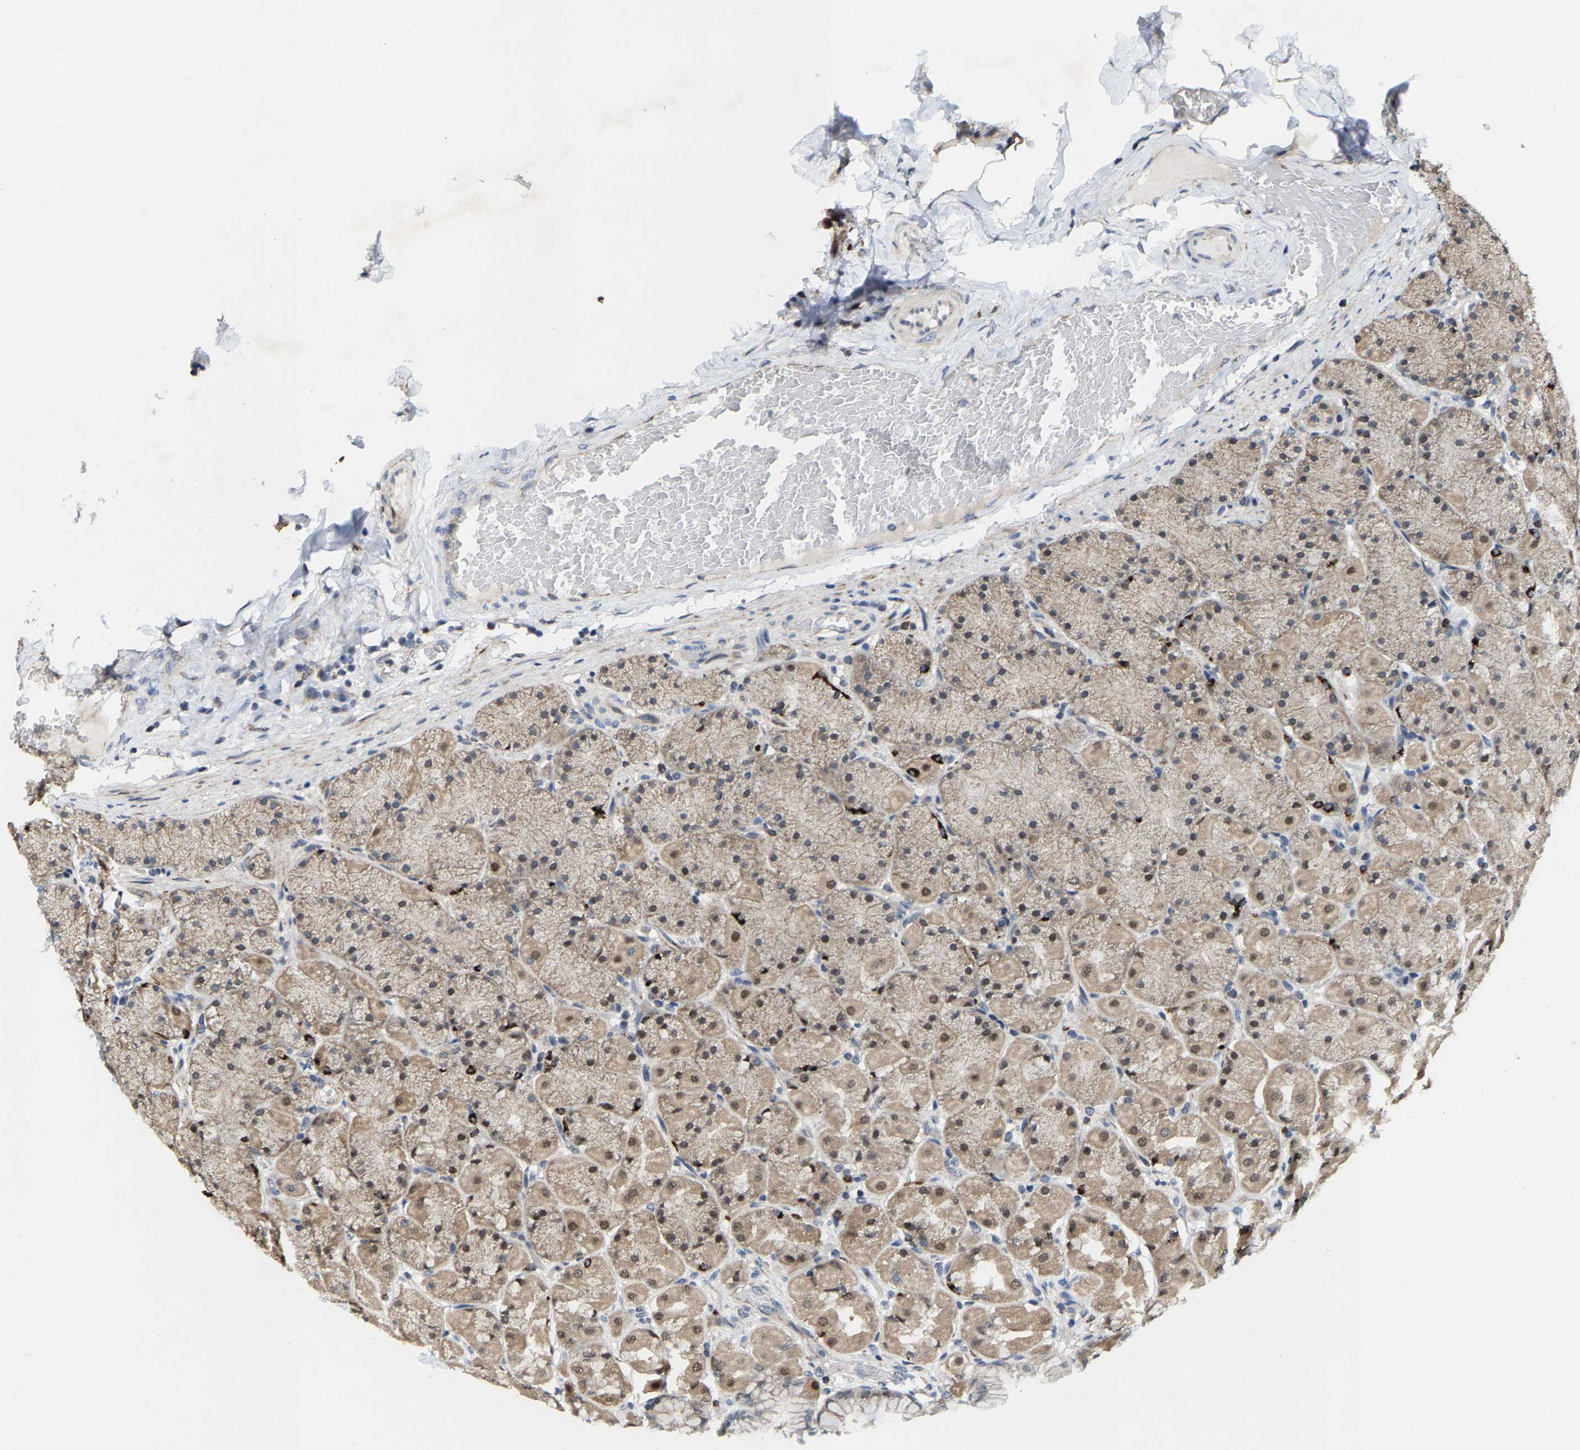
{"staining": {"intensity": "moderate", "quantity": "25%-75%", "location": "cytoplasmic/membranous,nuclear"}, "tissue": "stomach", "cell_type": "Glandular cells", "image_type": "normal", "snomed": [{"axis": "morphology", "description": "Normal tissue, NOS"}, {"axis": "topography", "description": "Stomach, upper"}], "caption": "IHC photomicrograph of normal stomach stained for a protein (brown), which shows medium levels of moderate cytoplasmic/membranous,nuclear positivity in about 25%-75% of glandular cells.", "gene": "TDRKH", "patient": {"sex": "female", "age": 56}}